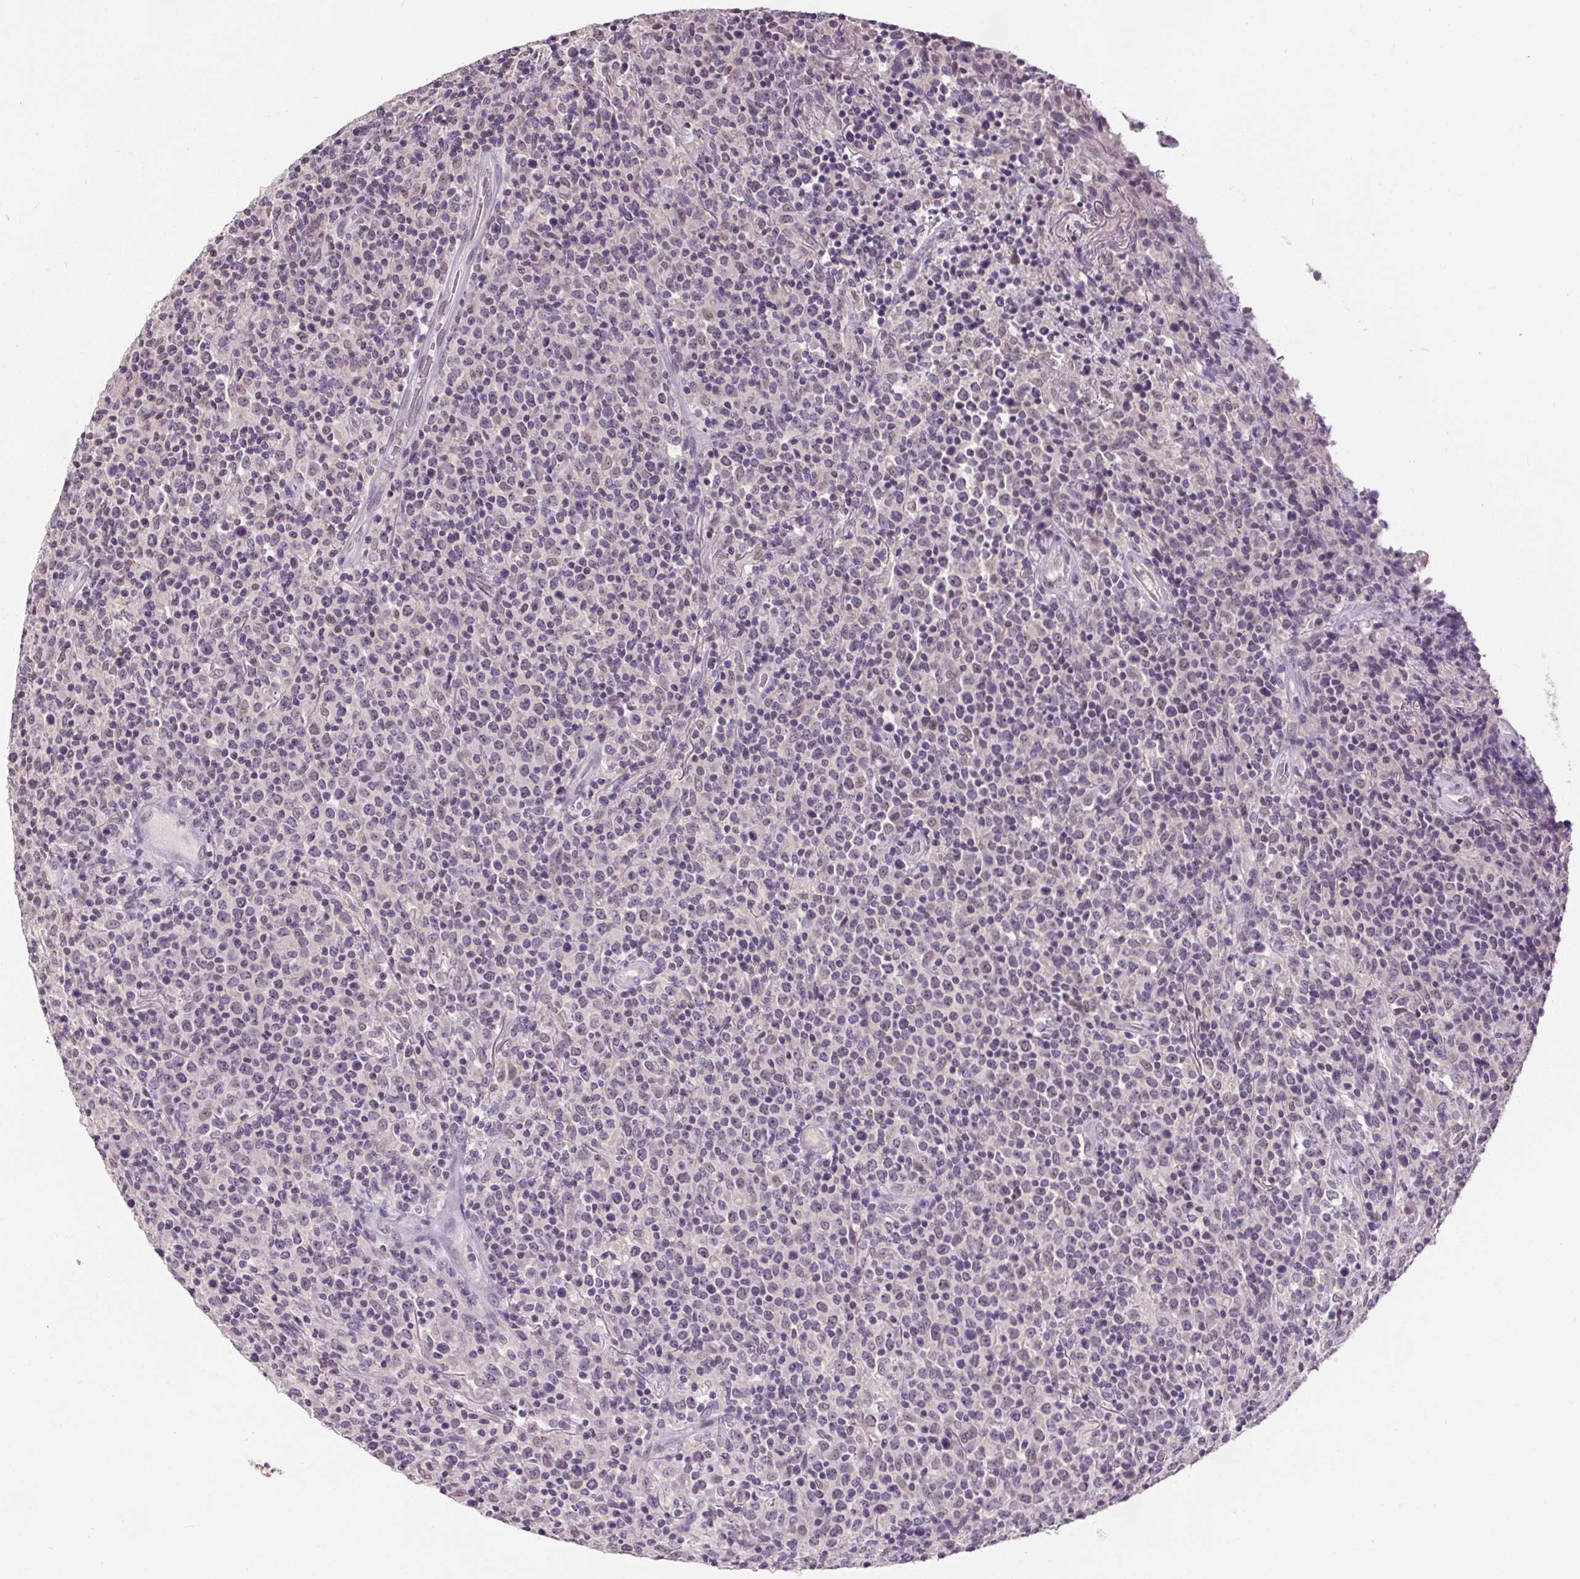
{"staining": {"intensity": "negative", "quantity": "none", "location": "none"}, "tissue": "lymphoma", "cell_type": "Tumor cells", "image_type": "cancer", "snomed": [{"axis": "morphology", "description": "Malignant lymphoma, non-Hodgkin's type, High grade"}, {"axis": "topography", "description": "Lung"}], "caption": "Protein analysis of high-grade malignant lymphoma, non-Hodgkin's type displays no significant expression in tumor cells. Brightfield microscopy of immunohistochemistry stained with DAB (3,3'-diaminobenzidine) (brown) and hematoxylin (blue), captured at high magnification.", "gene": "SLC2A9", "patient": {"sex": "male", "age": 79}}